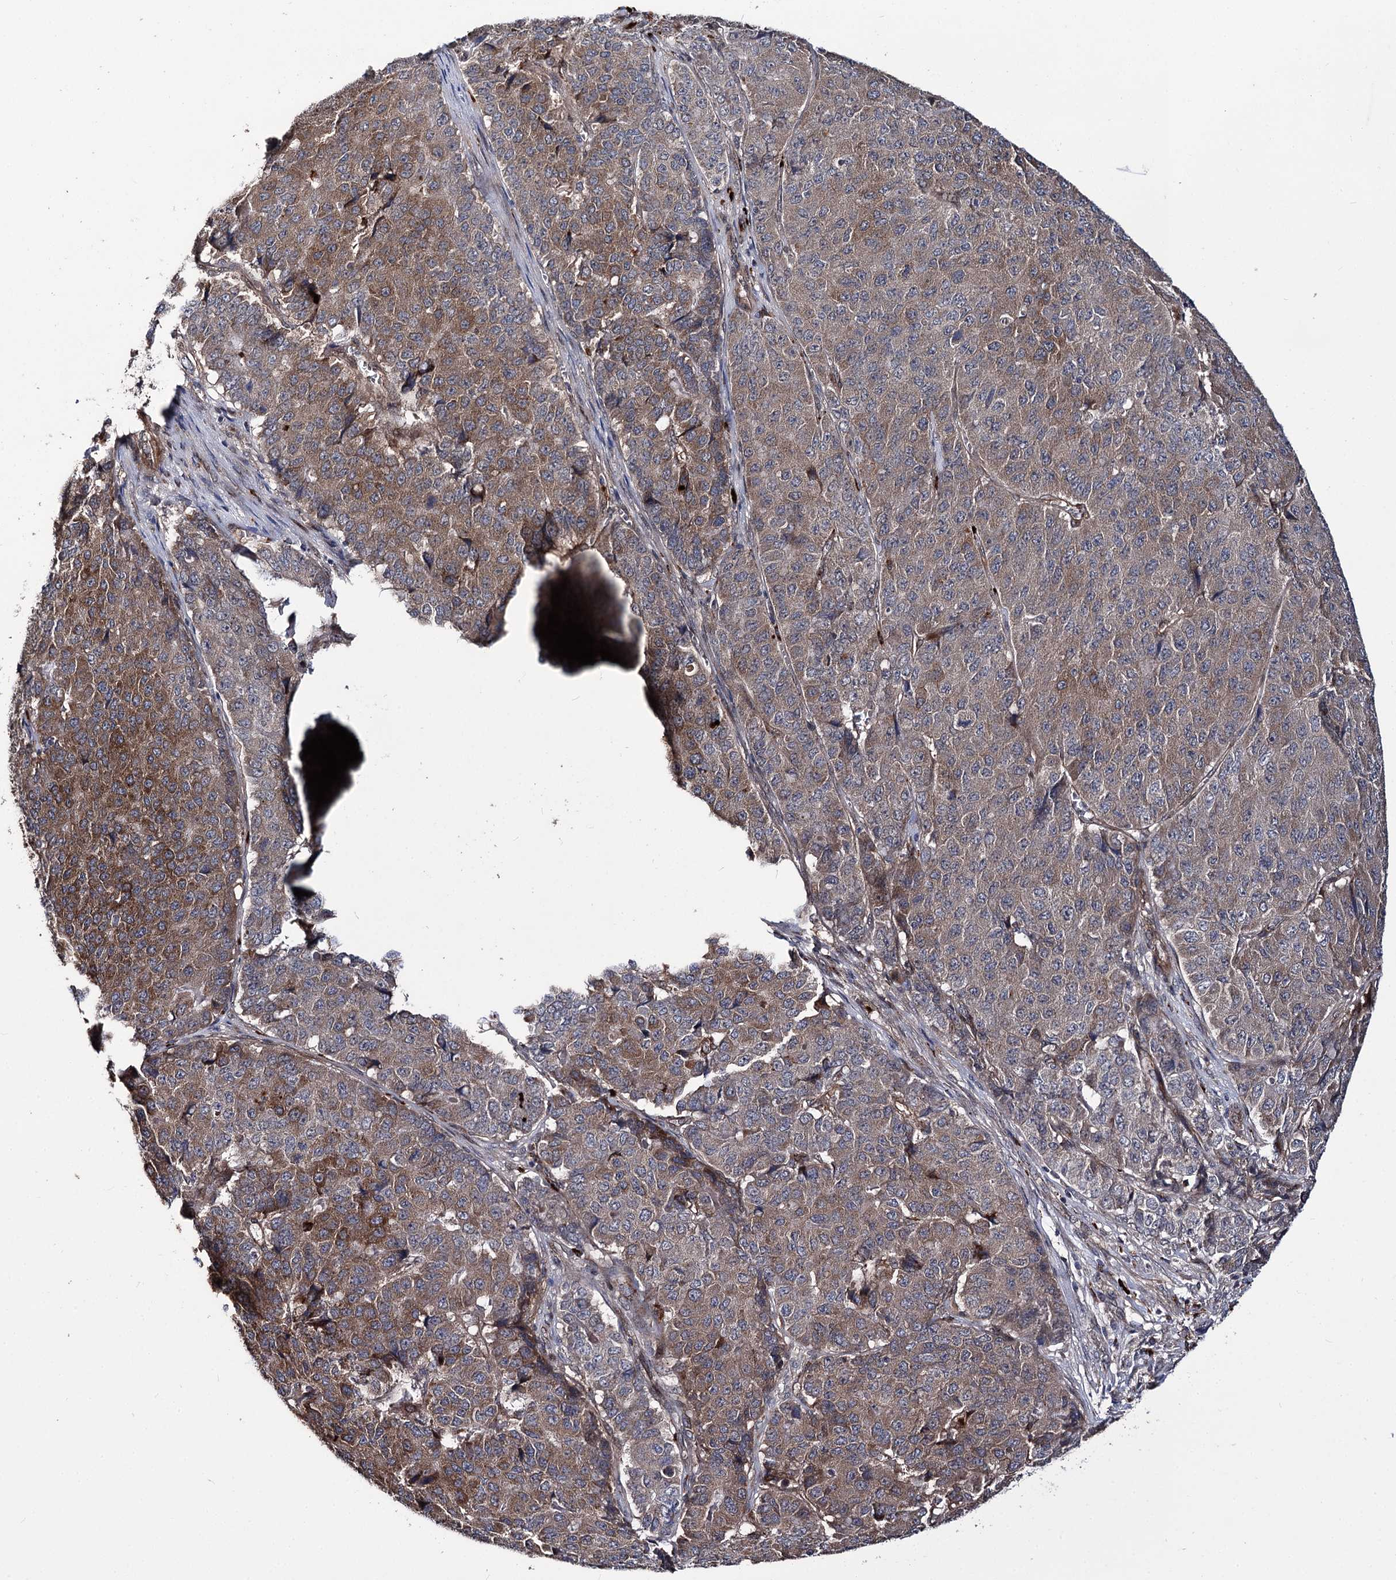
{"staining": {"intensity": "moderate", "quantity": ">75%", "location": "cytoplasmic/membranous"}, "tissue": "pancreatic cancer", "cell_type": "Tumor cells", "image_type": "cancer", "snomed": [{"axis": "morphology", "description": "Adenocarcinoma, NOS"}, {"axis": "topography", "description": "Pancreas"}], "caption": "Immunohistochemistry histopathology image of human pancreatic cancer (adenocarcinoma) stained for a protein (brown), which demonstrates medium levels of moderate cytoplasmic/membranous staining in about >75% of tumor cells.", "gene": "MINDY3", "patient": {"sex": "male", "age": 50}}